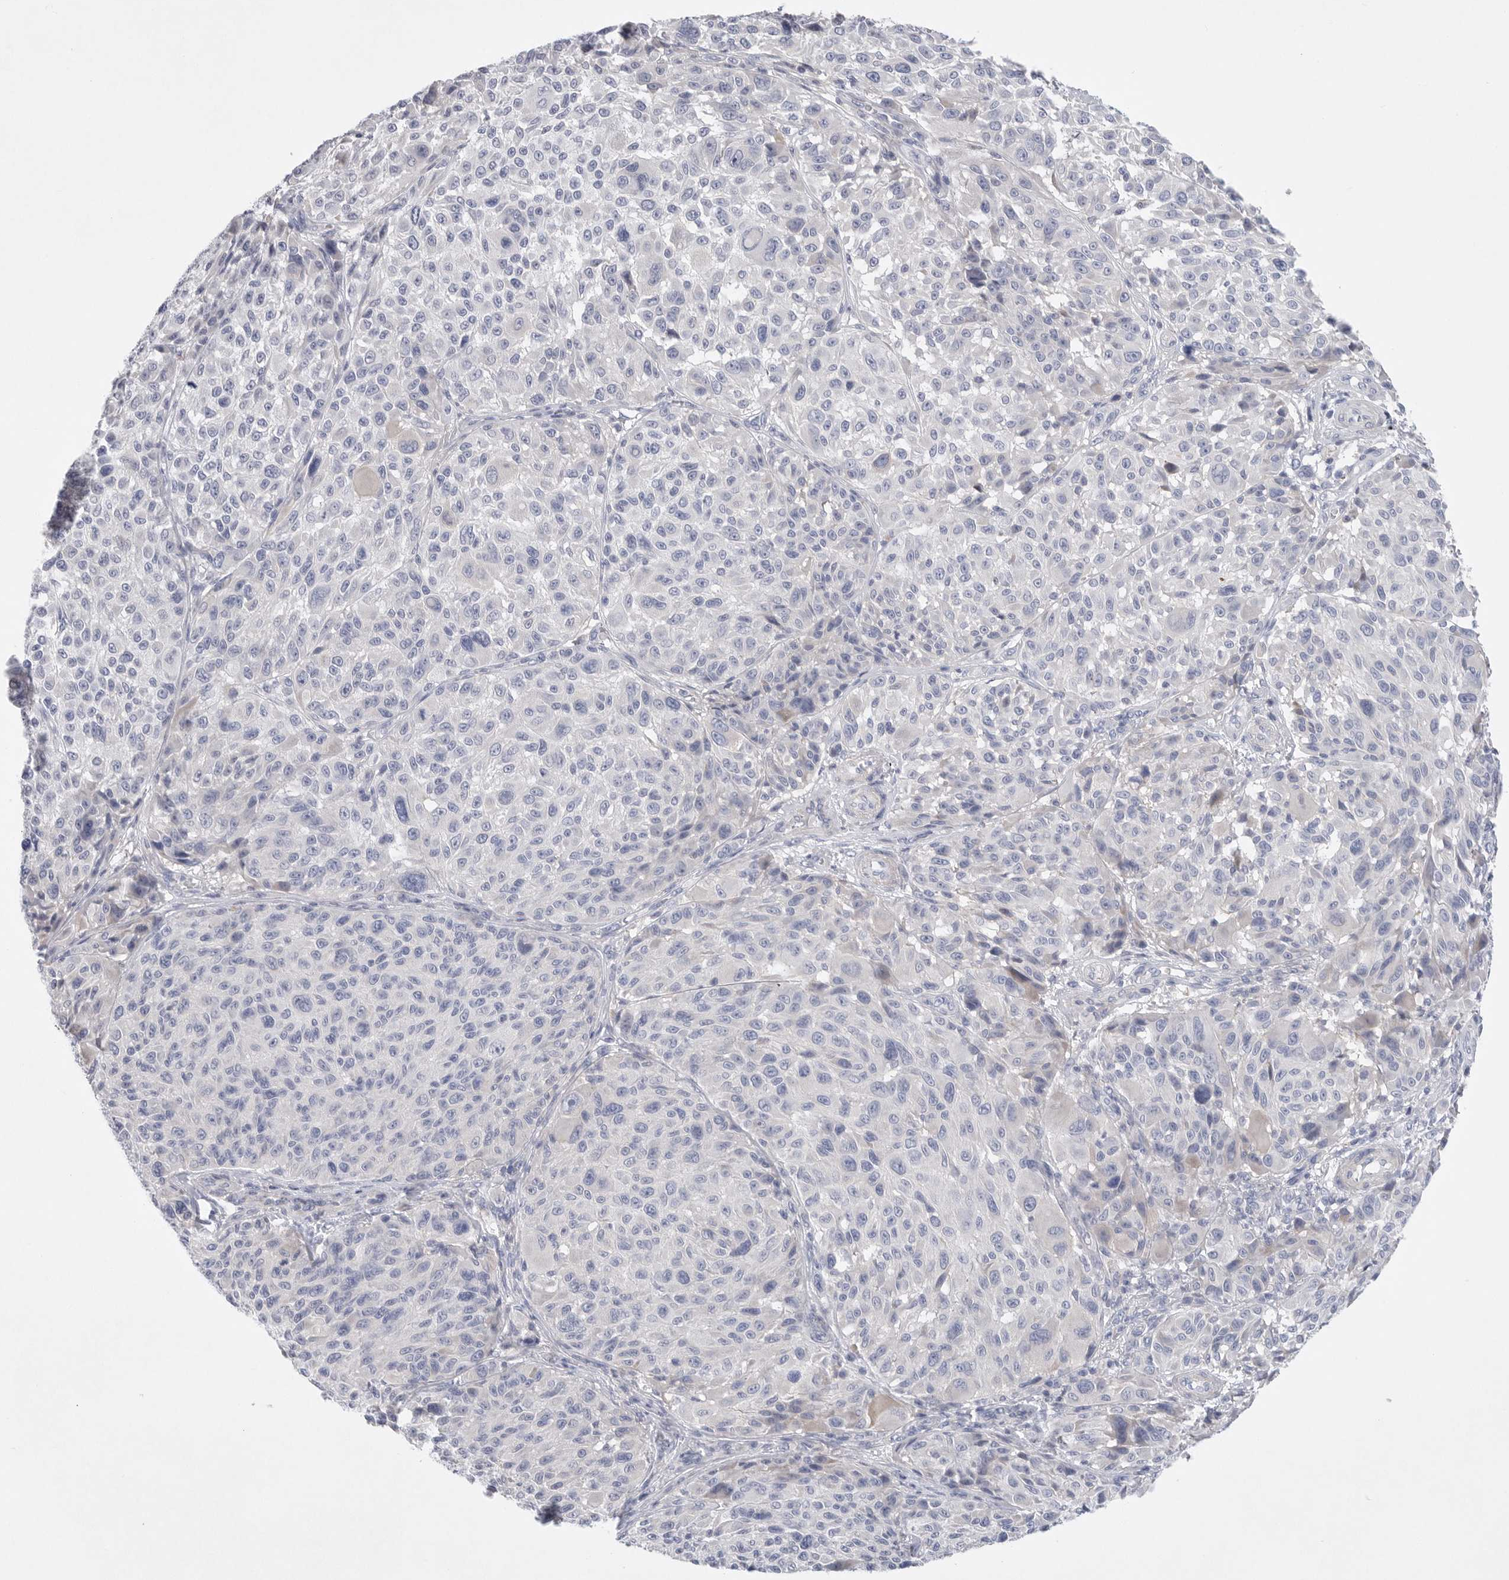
{"staining": {"intensity": "negative", "quantity": "none", "location": "none"}, "tissue": "melanoma", "cell_type": "Tumor cells", "image_type": "cancer", "snomed": [{"axis": "morphology", "description": "Malignant melanoma, NOS"}, {"axis": "topography", "description": "Skin"}], "caption": "DAB immunohistochemical staining of human melanoma shows no significant positivity in tumor cells.", "gene": "CAMK2B", "patient": {"sex": "male", "age": 83}}